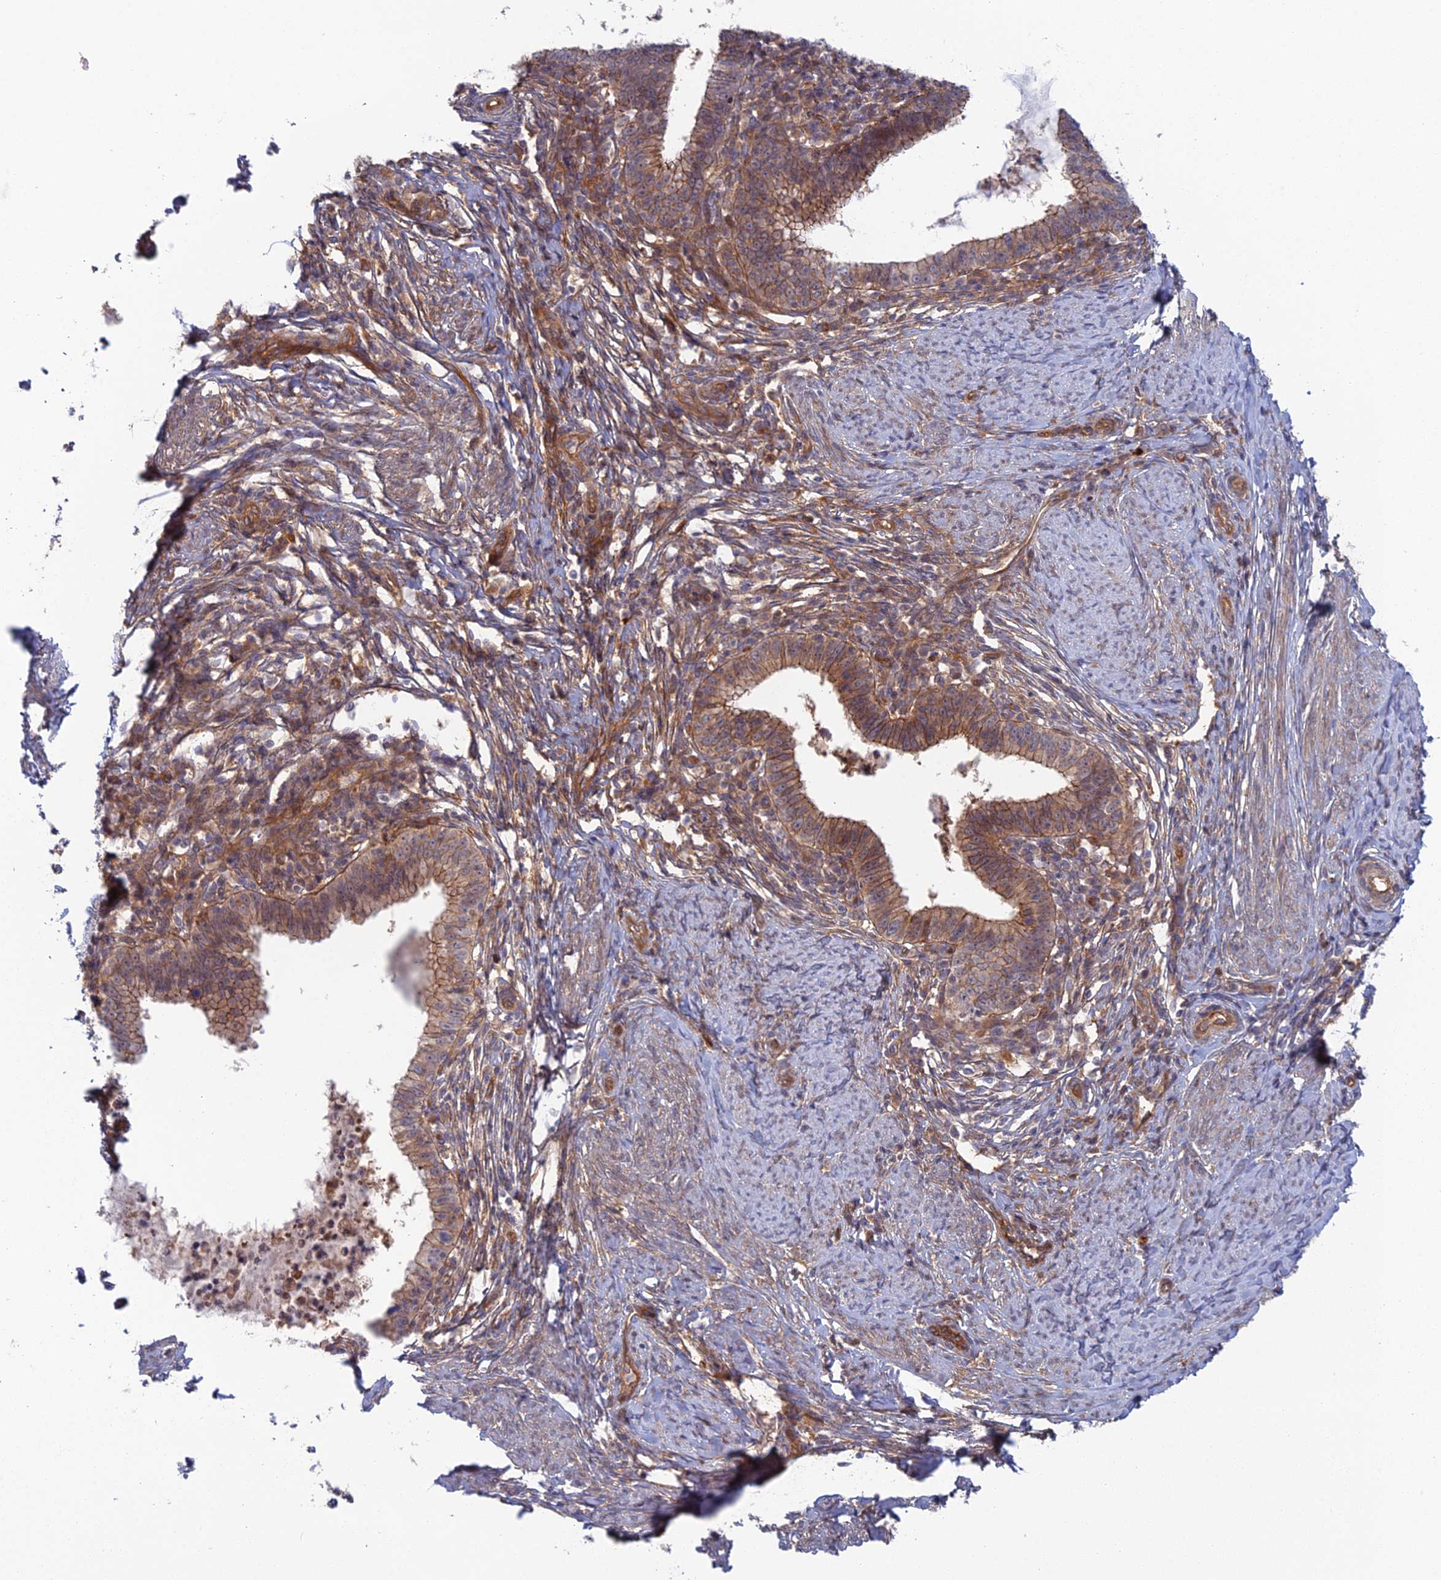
{"staining": {"intensity": "moderate", "quantity": ">75%", "location": "cytoplasmic/membranous"}, "tissue": "cervical cancer", "cell_type": "Tumor cells", "image_type": "cancer", "snomed": [{"axis": "morphology", "description": "Adenocarcinoma, NOS"}, {"axis": "topography", "description": "Cervix"}], "caption": "Brown immunohistochemical staining in cervical cancer shows moderate cytoplasmic/membranous positivity in about >75% of tumor cells.", "gene": "ABHD1", "patient": {"sex": "female", "age": 36}}